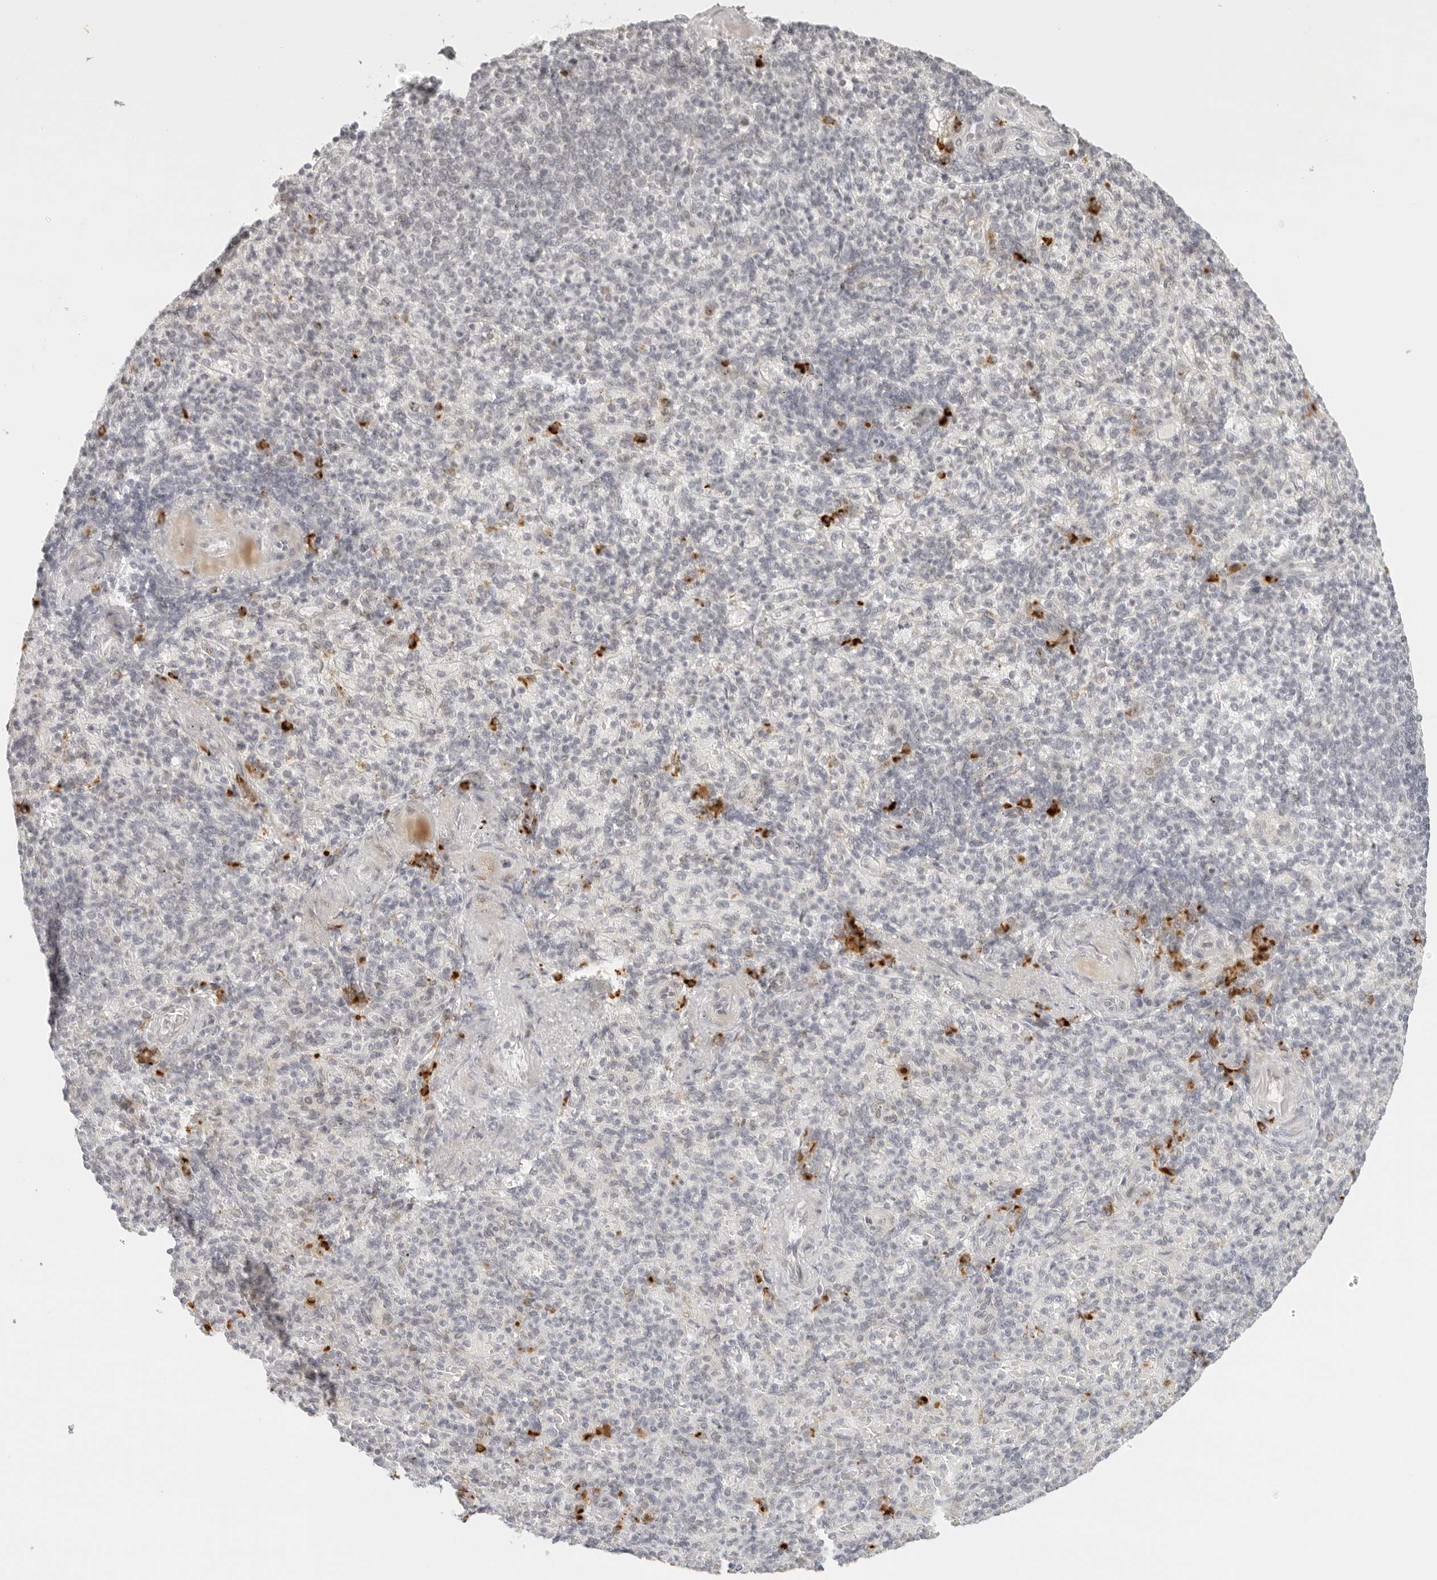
{"staining": {"intensity": "moderate", "quantity": "<25%", "location": "cytoplasmic/membranous"}, "tissue": "spleen", "cell_type": "Cells in red pulp", "image_type": "normal", "snomed": [{"axis": "morphology", "description": "Normal tissue, NOS"}, {"axis": "topography", "description": "Spleen"}], "caption": "Brown immunohistochemical staining in benign human spleen shows moderate cytoplasmic/membranous expression in approximately <25% of cells in red pulp. (DAB = brown stain, brightfield microscopy at high magnification).", "gene": "ZNF678", "patient": {"sex": "female", "age": 74}}